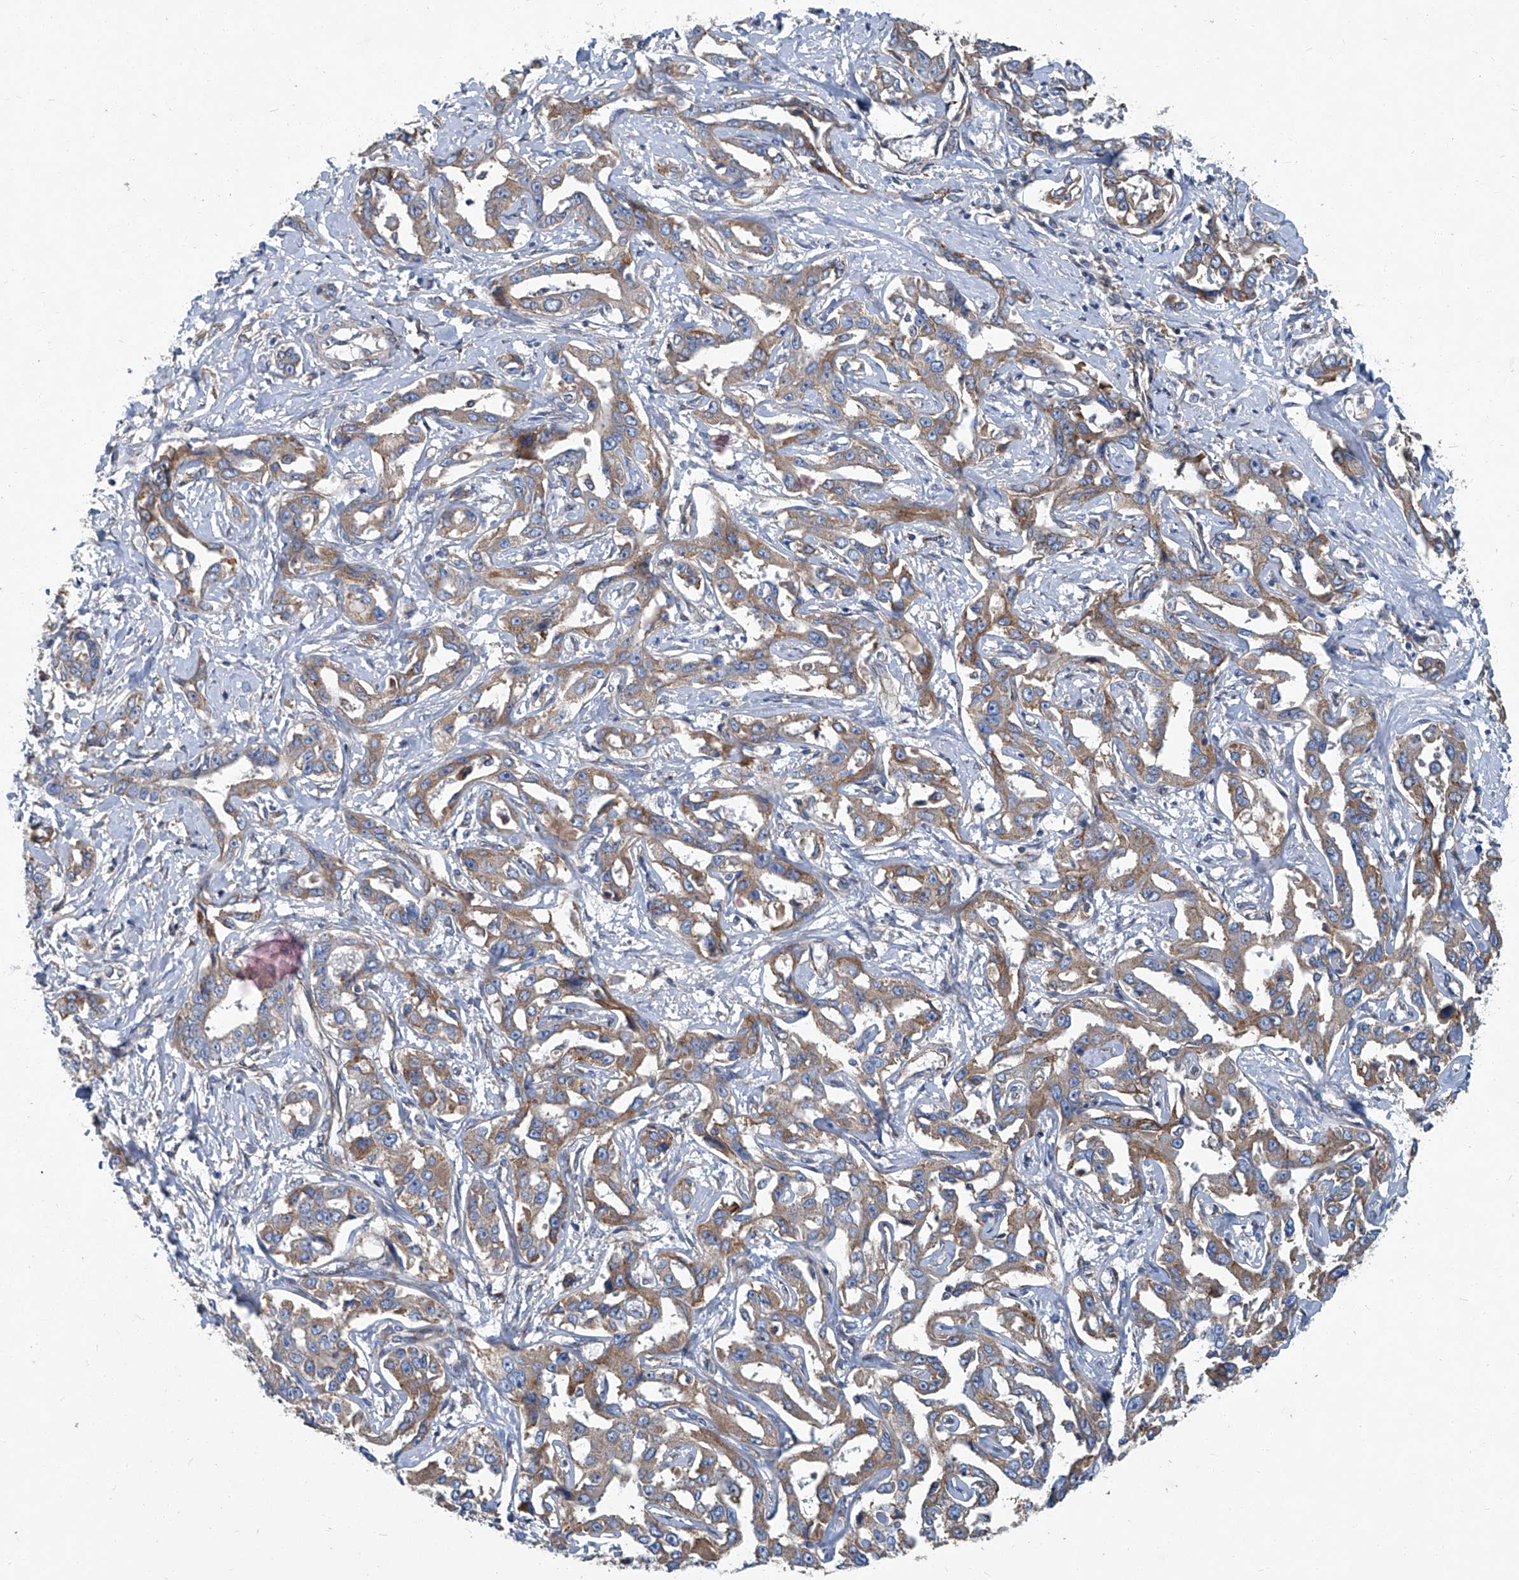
{"staining": {"intensity": "moderate", "quantity": ">75%", "location": "cytoplasmic/membranous"}, "tissue": "liver cancer", "cell_type": "Tumor cells", "image_type": "cancer", "snomed": [{"axis": "morphology", "description": "Cholangiocarcinoma"}, {"axis": "topography", "description": "Liver"}], "caption": "Immunohistochemical staining of liver cancer displays moderate cytoplasmic/membranous protein positivity in about >75% of tumor cells. Using DAB (brown) and hematoxylin (blue) stains, captured at high magnification using brightfield microscopy.", "gene": "PIGH", "patient": {"sex": "male", "age": 59}}